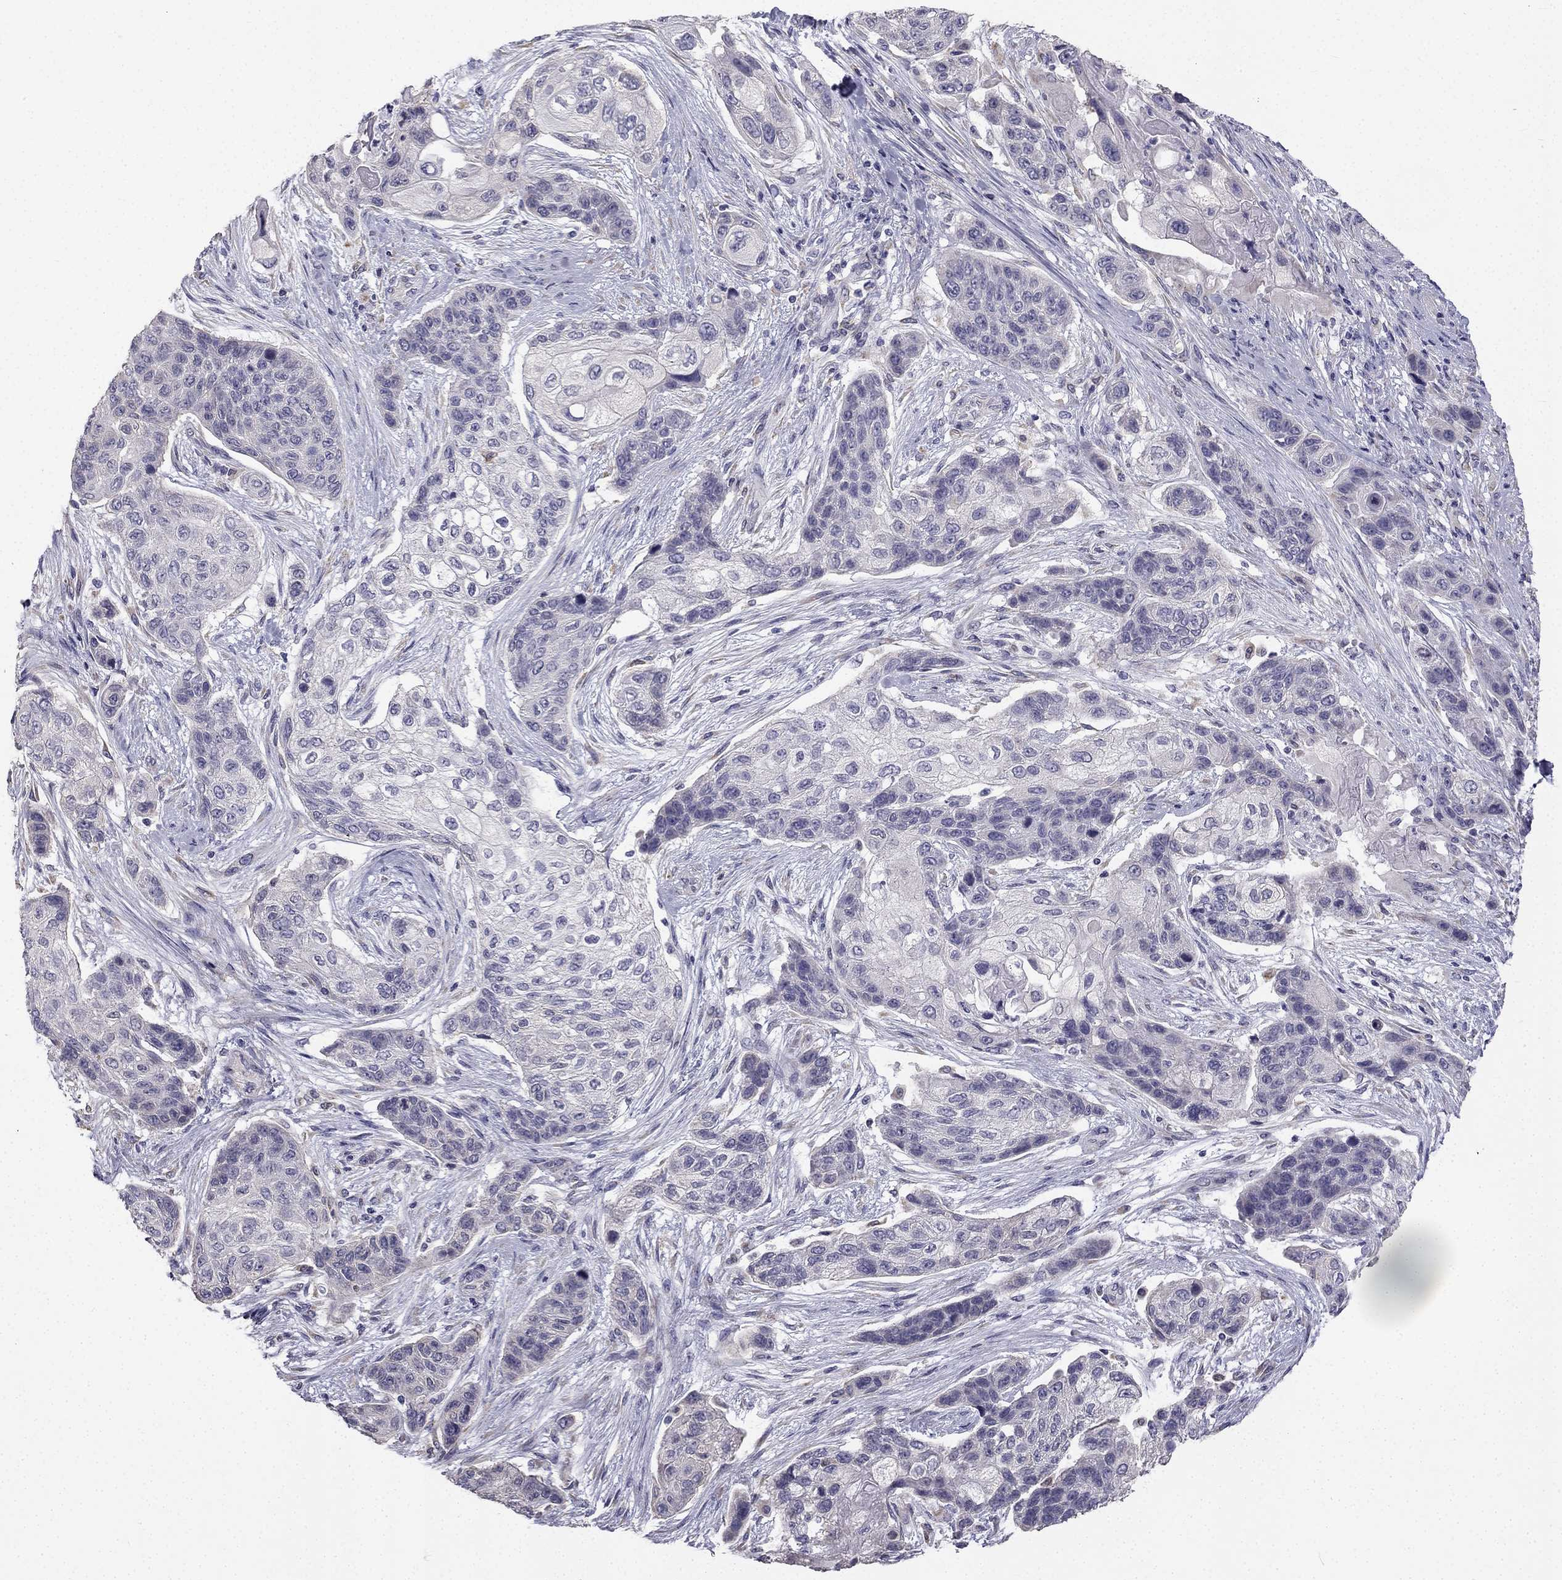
{"staining": {"intensity": "negative", "quantity": "none", "location": "none"}, "tissue": "lung cancer", "cell_type": "Tumor cells", "image_type": "cancer", "snomed": [{"axis": "morphology", "description": "Squamous cell carcinoma, NOS"}, {"axis": "topography", "description": "Lung"}], "caption": "DAB (3,3'-diaminobenzidine) immunohistochemical staining of lung cancer (squamous cell carcinoma) reveals no significant positivity in tumor cells.", "gene": "CCDC40", "patient": {"sex": "male", "age": 69}}